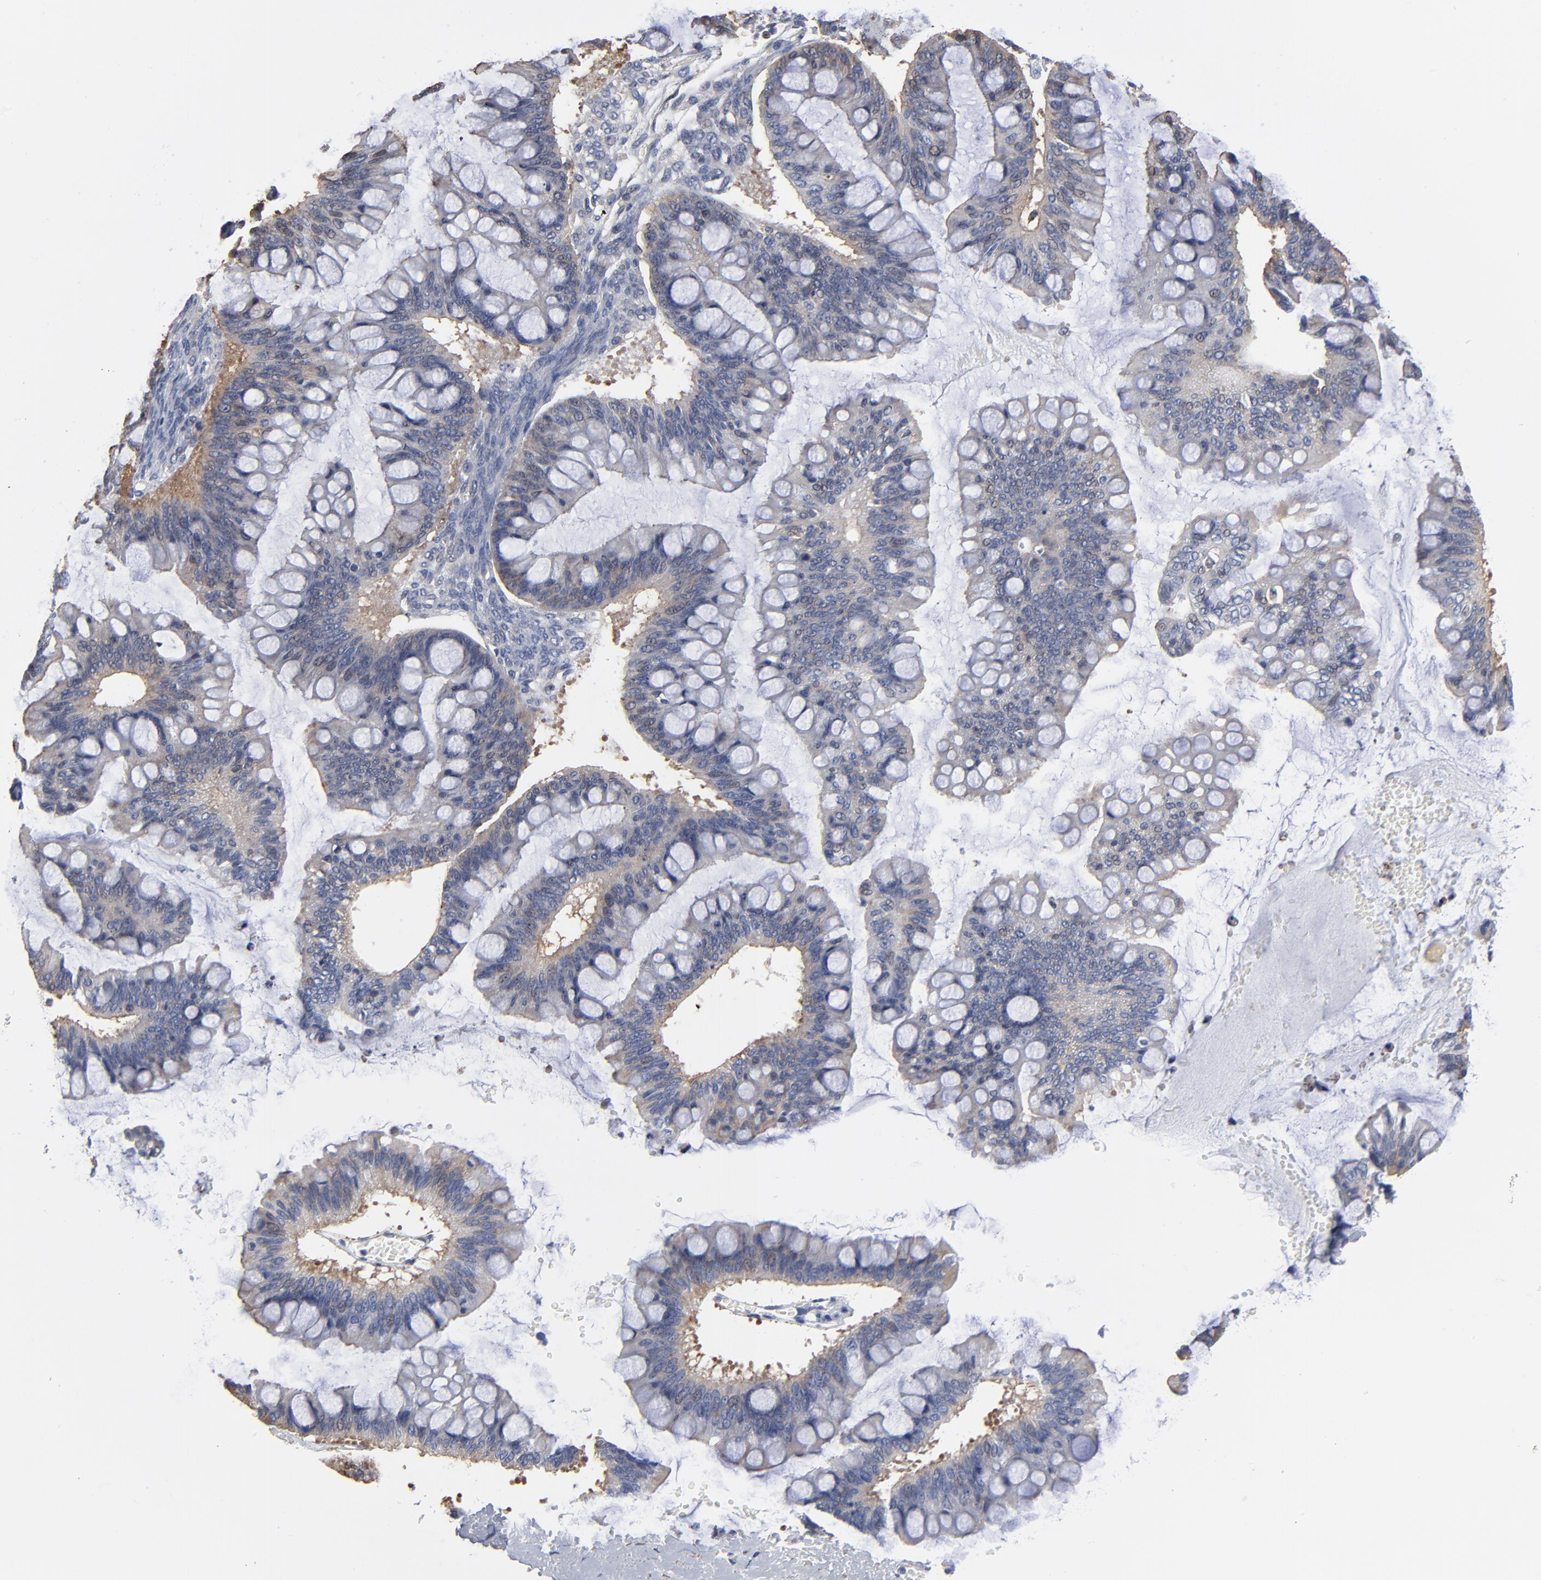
{"staining": {"intensity": "weak", "quantity": "25%-75%", "location": "cytoplasmic/membranous"}, "tissue": "ovarian cancer", "cell_type": "Tumor cells", "image_type": "cancer", "snomed": [{"axis": "morphology", "description": "Cystadenocarcinoma, mucinous, NOS"}, {"axis": "topography", "description": "Ovary"}], "caption": "The micrograph exhibits a brown stain indicating the presence of a protein in the cytoplasmic/membranous of tumor cells in ovarian cancer (mucinous cystadenocarcinoma). The staining was performed using DAB, with brown indicating positive protein expression. Nuclei are stained blue with hematoxylin.", "gene": "ACTA2", "patient": {"sex": "female", "age": 73}}